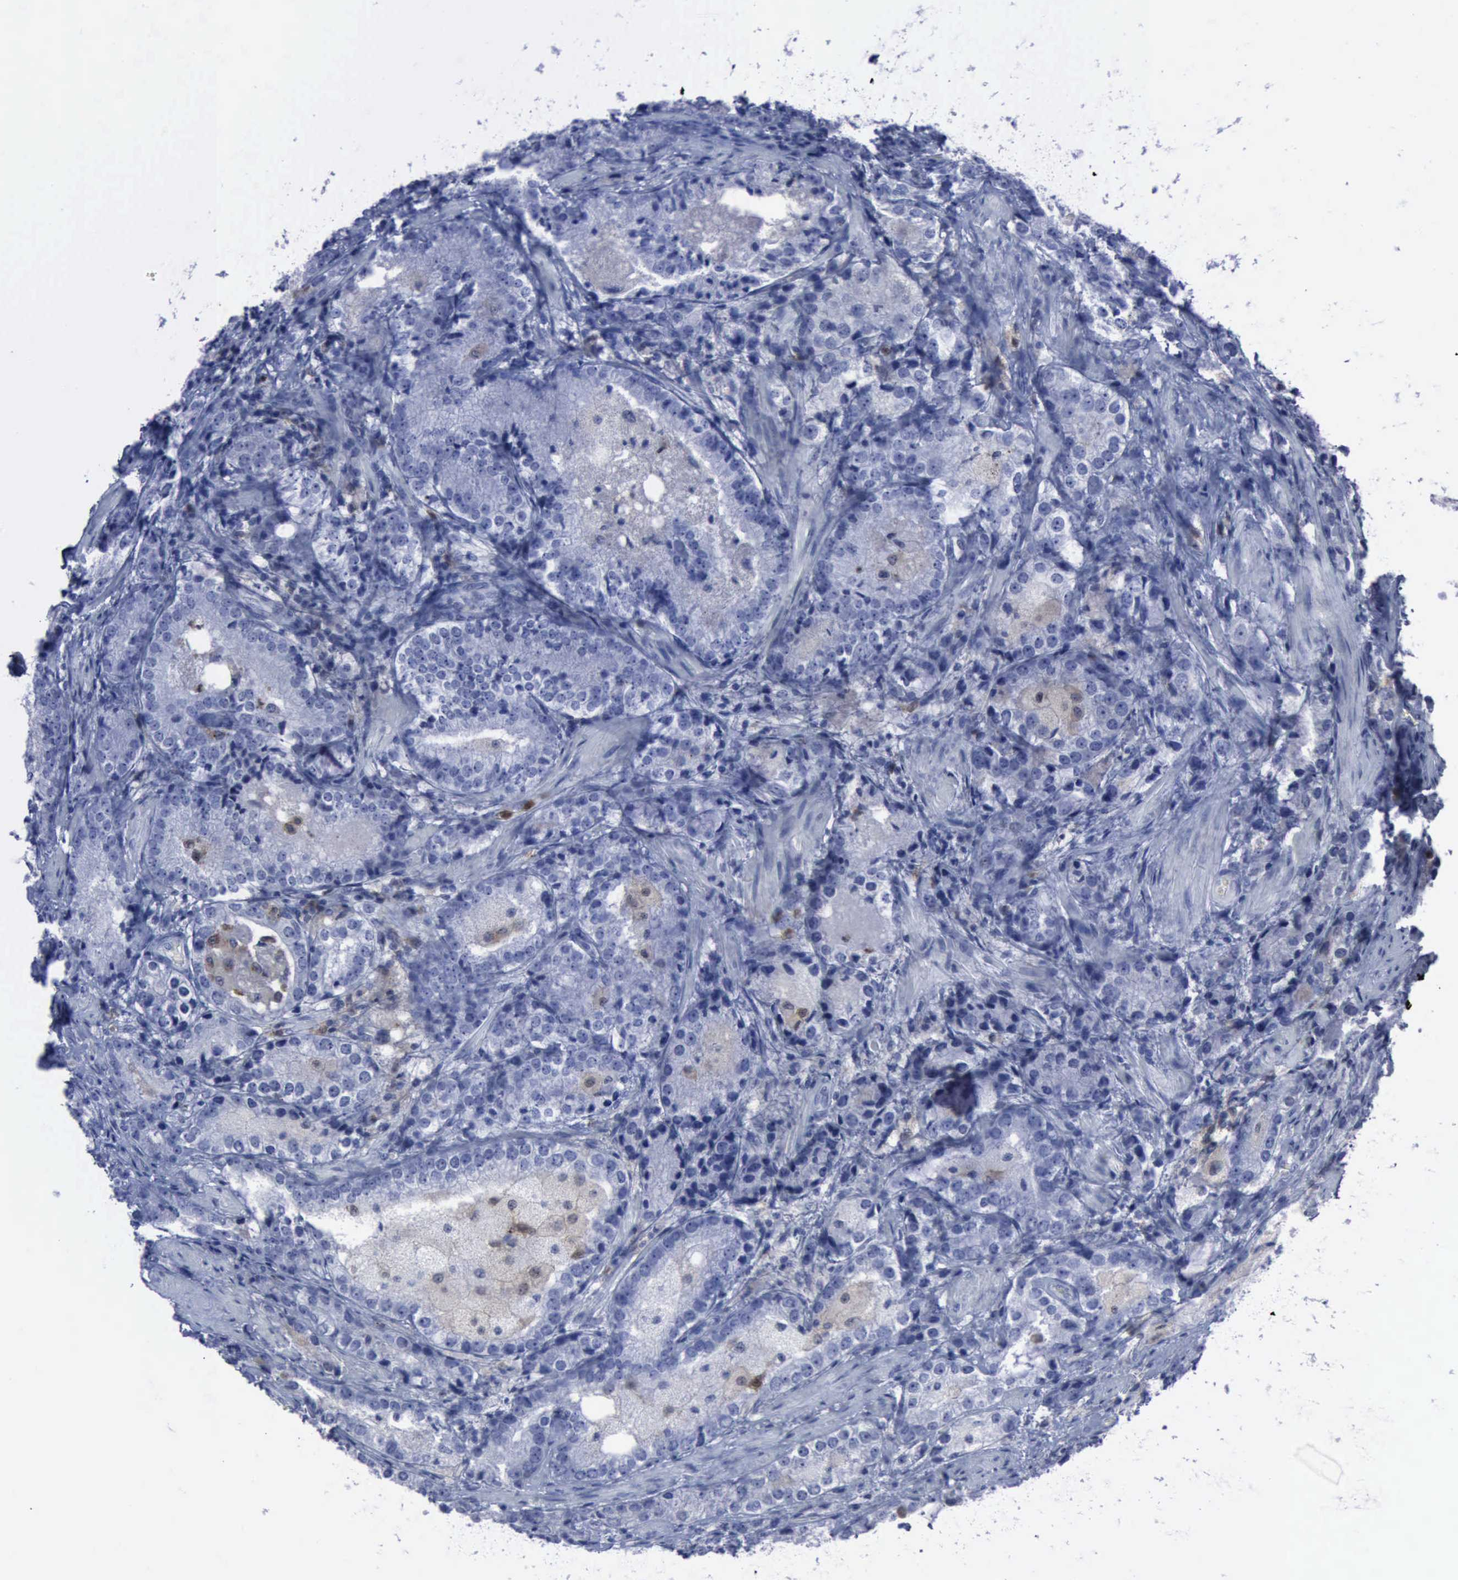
{"staining": {"intensity": "negative", "quantity": "none", "location": "none"}, "tissue": "prostate cancer", "cell_type": "Tumor cells", "image_type": "cancer", "snomed": [{"axis": "morphology", "description": "Adenocarcinoma, High grade"}, {"axis": "topography", "description": "Prostate"}], "caption": "Histopathology image shows no protein staining in tumor cells of prostate cancer tissue.", "gene": "CSTA", "patient": {"sex": "male", "age": 63}}